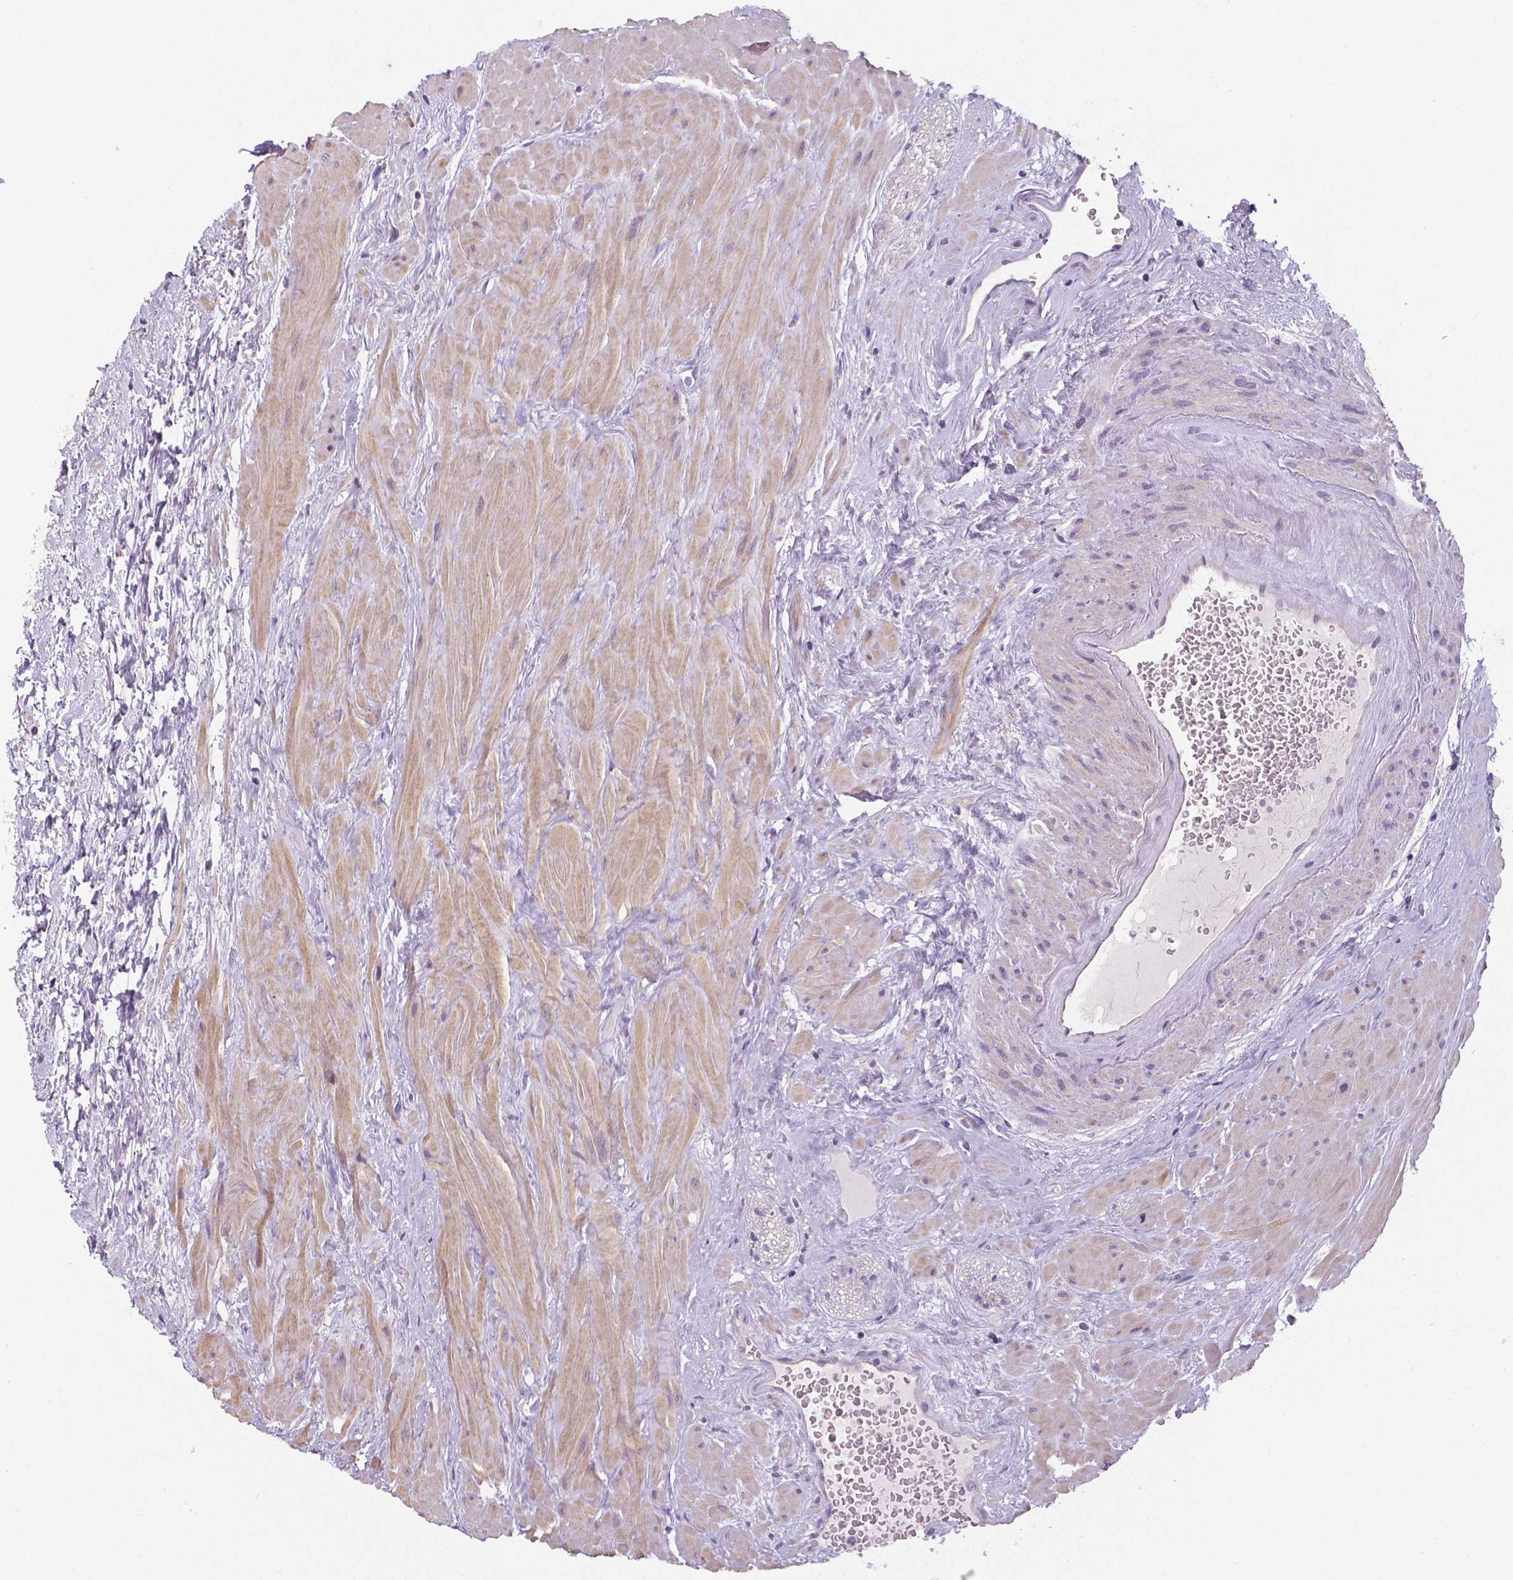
{"staining": {"intensity": "negative", "quantity": "none", "location": "none"}, "tissue": "prostate", "cell_type": "Glandular cells", "image_type": "normal", "snomed": [{"axis": "morphology", "description": "Normal tissue, NOS"}, {"axis": "topography", "description": "Prostate"}], "caption": "IHC photomicrograph of normal prostate: prostate stained with DAB reveals no significant protein positivity in glandular cells.", "gene": "CRMP1", "patient": {"sex": "male", "age": 60}}